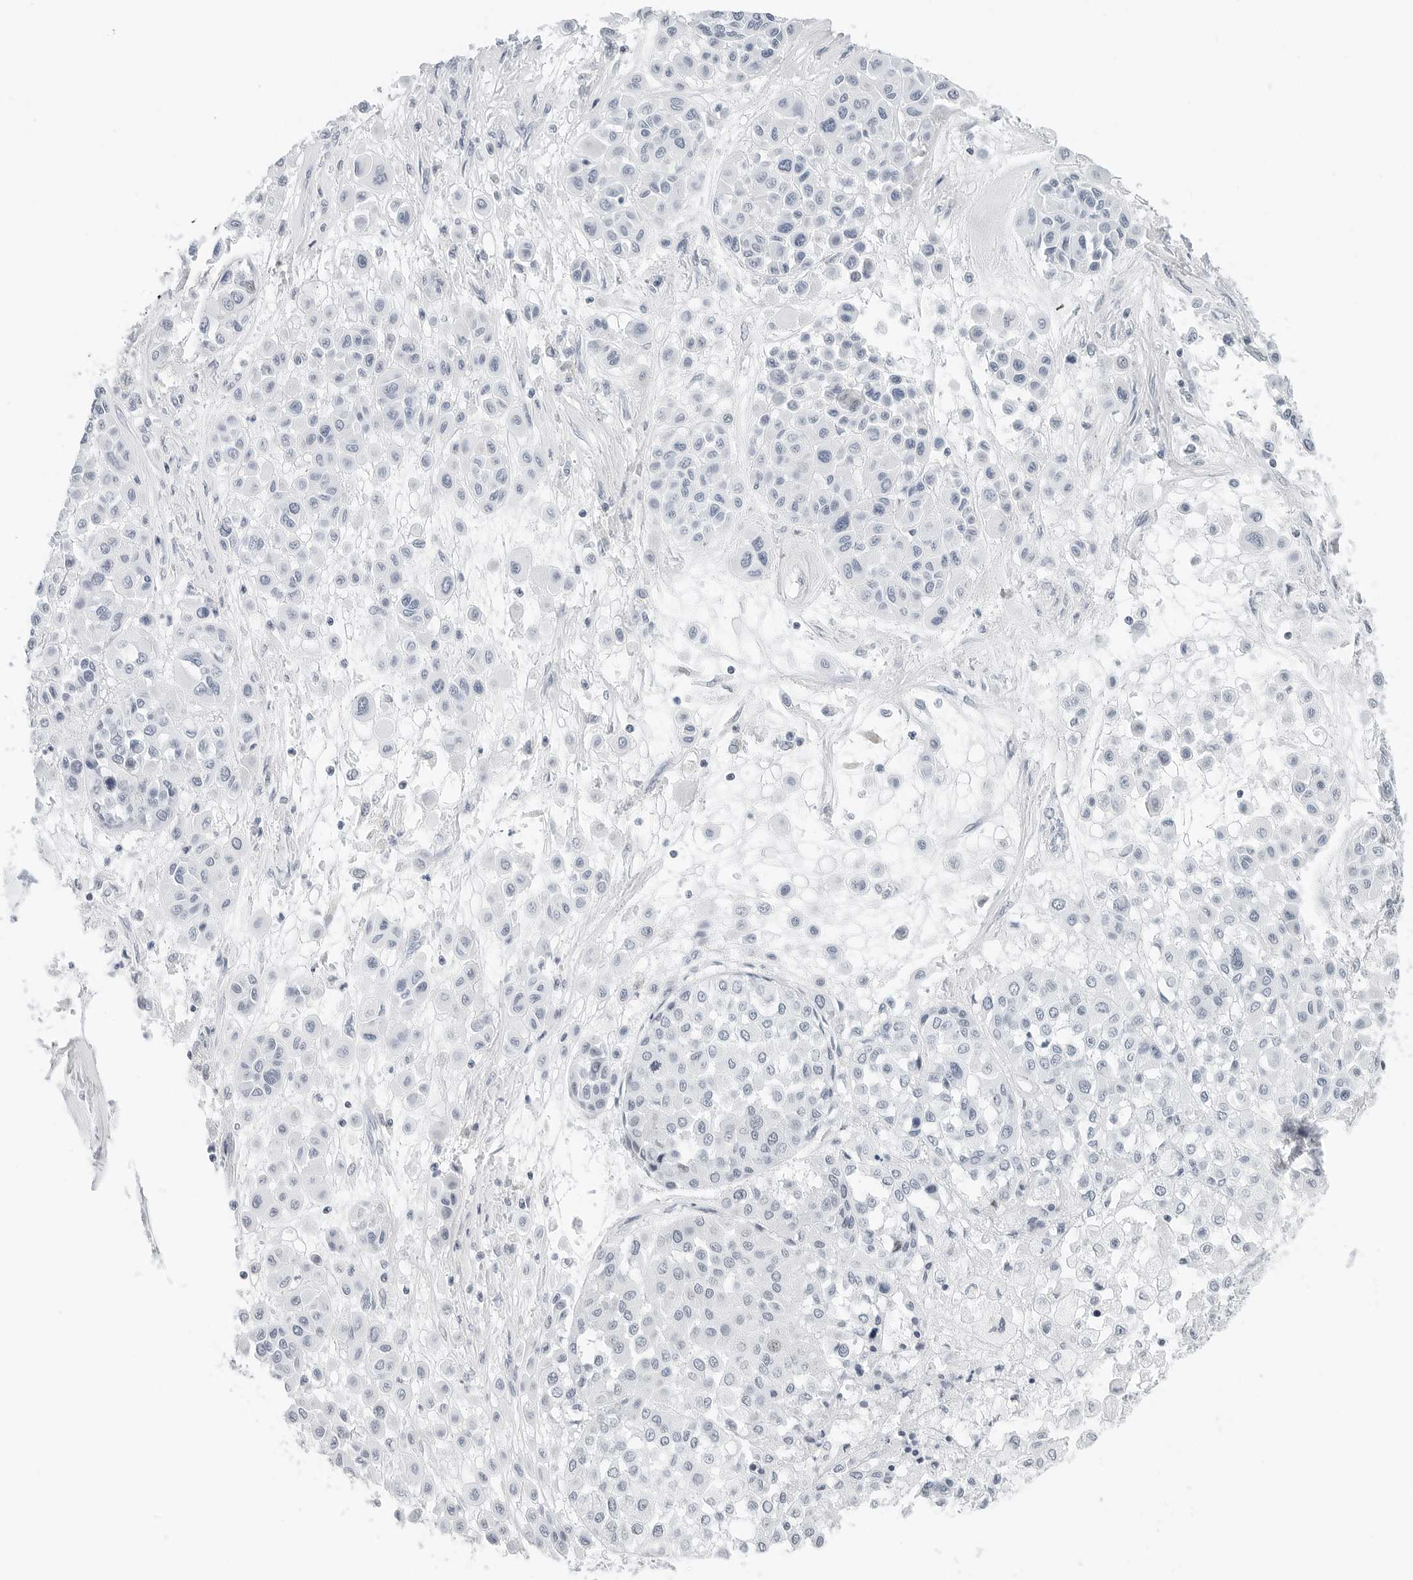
{"staining": {"intensity": "negative", "quantity": "none", "location": "none"}, "tissue": "melanoma", "cell_type": "Tumor cells", "image_type": "cancer", "snomed": [{"axis": "morphology", "description": "Malignant melanoma, Metastatic site"}, {"axis": "topography", "description": "Soft tissue"}], "caption": "Micrograph shows no significant protein expression in tumor cells of malignant melanoma (metastatic site). (DAB (3,3'-diaminobenzidine) immunohistochemistry visualized using brightfield microscopy, high magnification).", "gene": "NTMT2", "patient": {"sex": "male", "age": 41}}